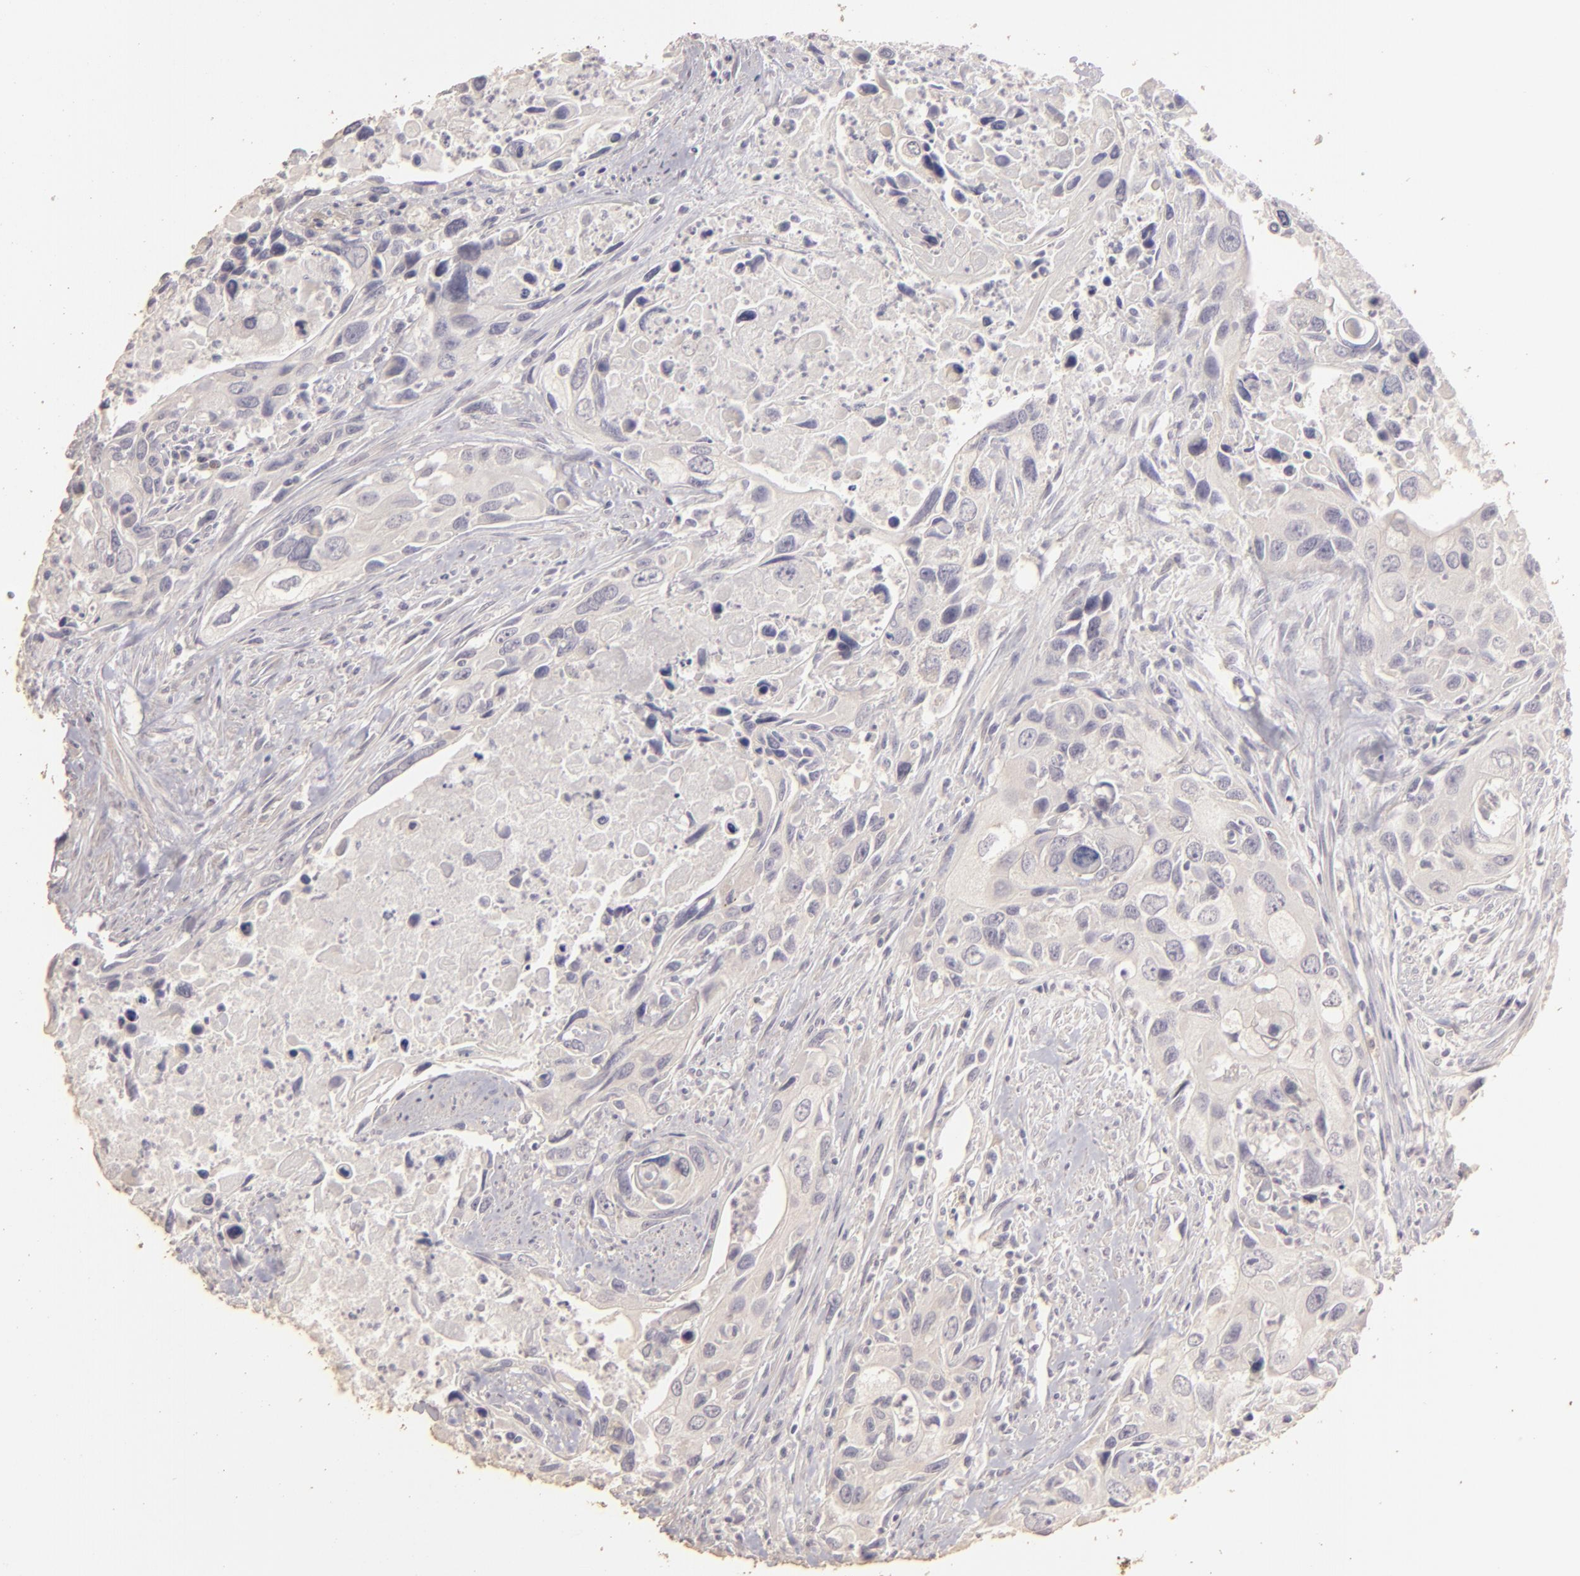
{"staining": {"intensity": "negative", "quantity": "none", "location": "none"}, "tissue": "urothelial cancer", "cell_type": "Tumor cells", "image_type": "cancer", "snomed": [{"axis": "morphology", "description": "Urothelial carcinoma, High grade"}, {"axis": "topography", "description": "Urinary bladder"}], "caption": "DAB (3,3'-diaminobenzidine) immunohistochemical staining of human urothelial carcinoma (high-grade) reveals no significant expression in tumor cells. (Immunohistochemistry, brightfield microscopy, high magnification).", "gene": "BCL2L13", "patient": {"sex": "male", "age": 71}}